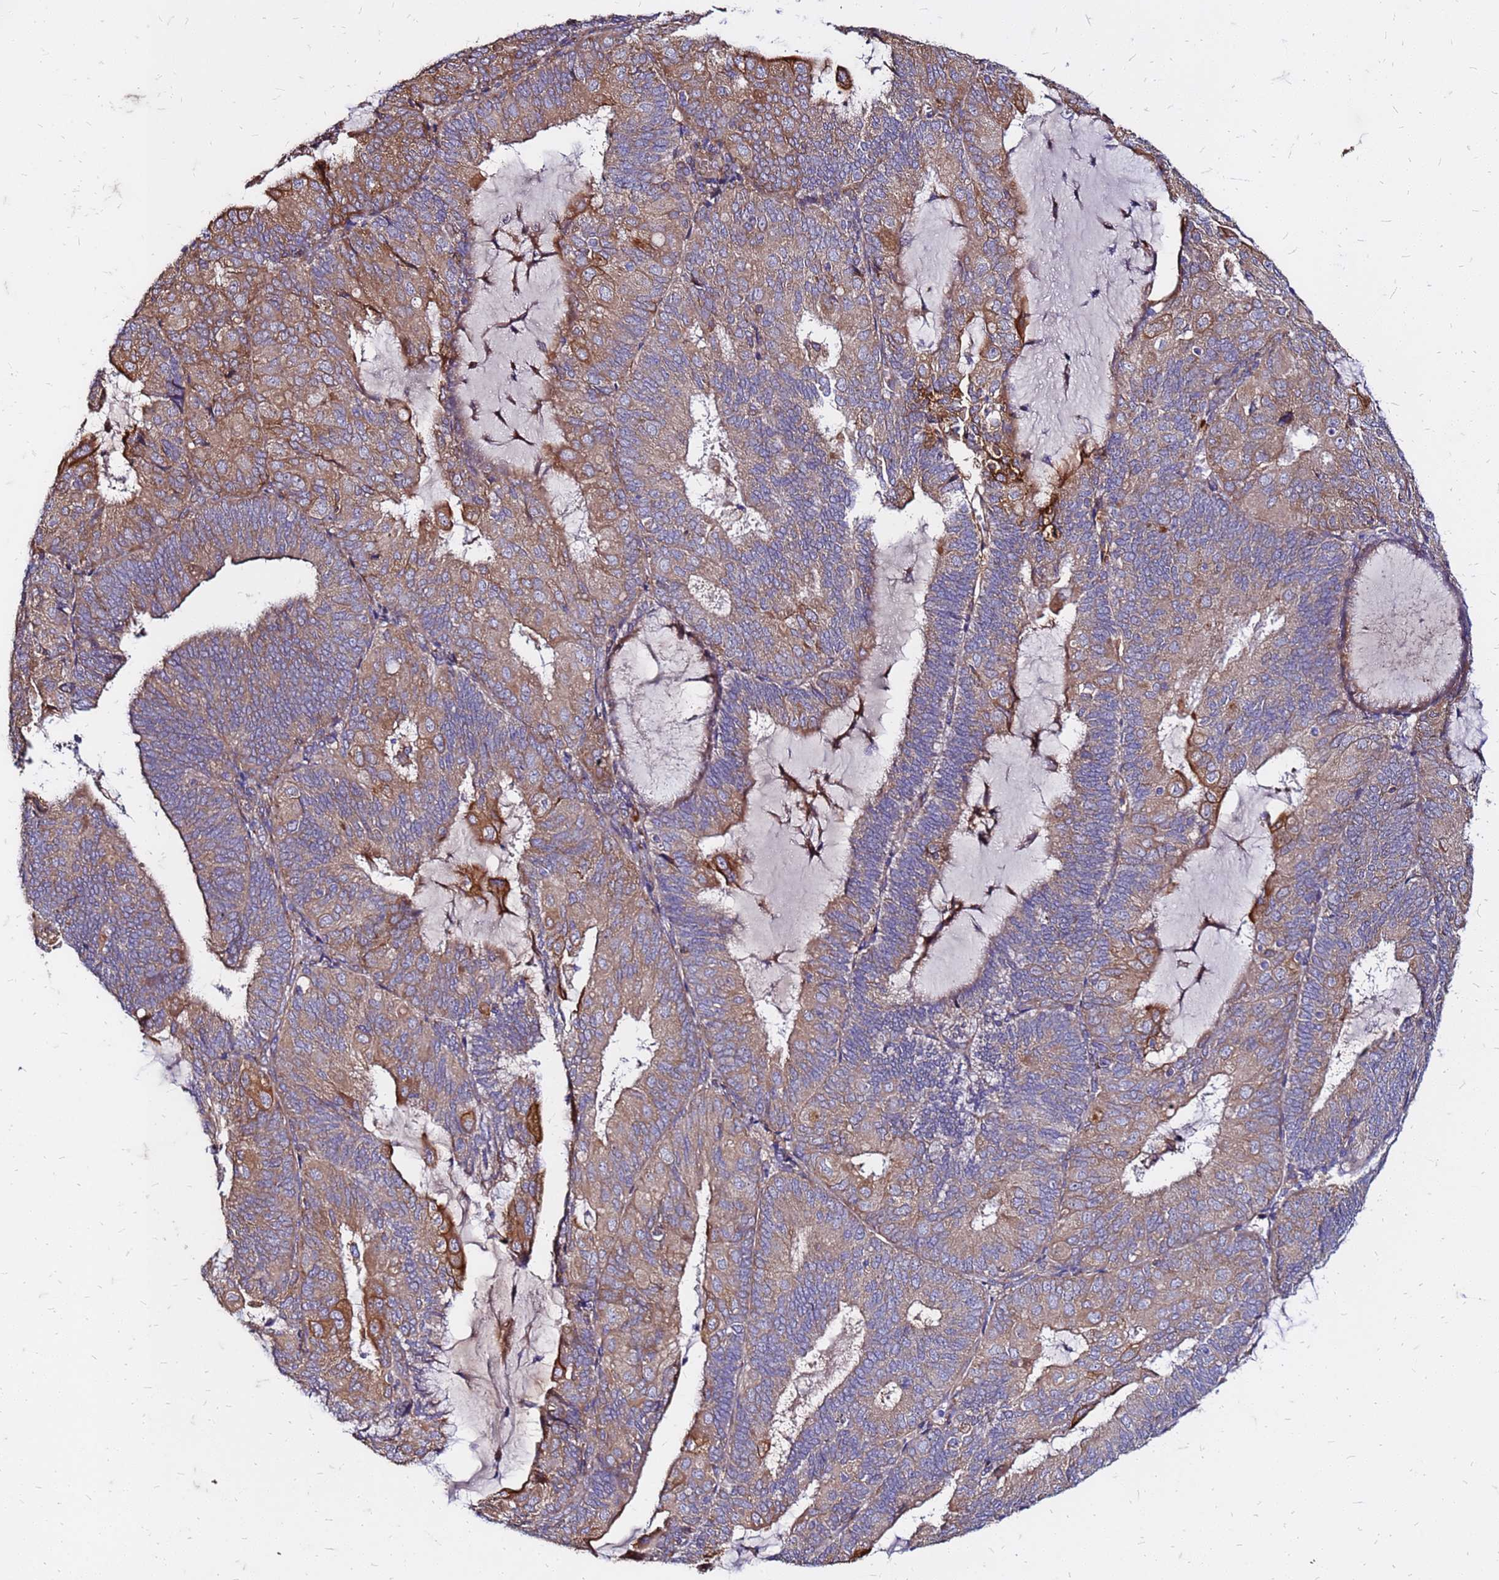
{"staining": {"intensity": "moderate", "quantity": ">75%", "location": "cytoplasmic/membranous"}, "tissue": "endometrial cancer", "cell_type": "Tumor cells", "image_type": "cancer", "snomed": [{"axis": "morphology", "description": "Adenocarcinoma, NOS"}, {"axis": "topography", "description": "Endometrium"}], "caption": "DAB (3,3'-diaminobenzidine) immunohistochemical staining of adenocarcinoma (endometrial) shows moderate cytoplasmic/membranous protein staining in approximately >75% of tumor cells. (Brightfield microscopy of DAB IHC at high magnification).", "gene": "VMO1", "patient": {"sex": "female", "age": 81}}